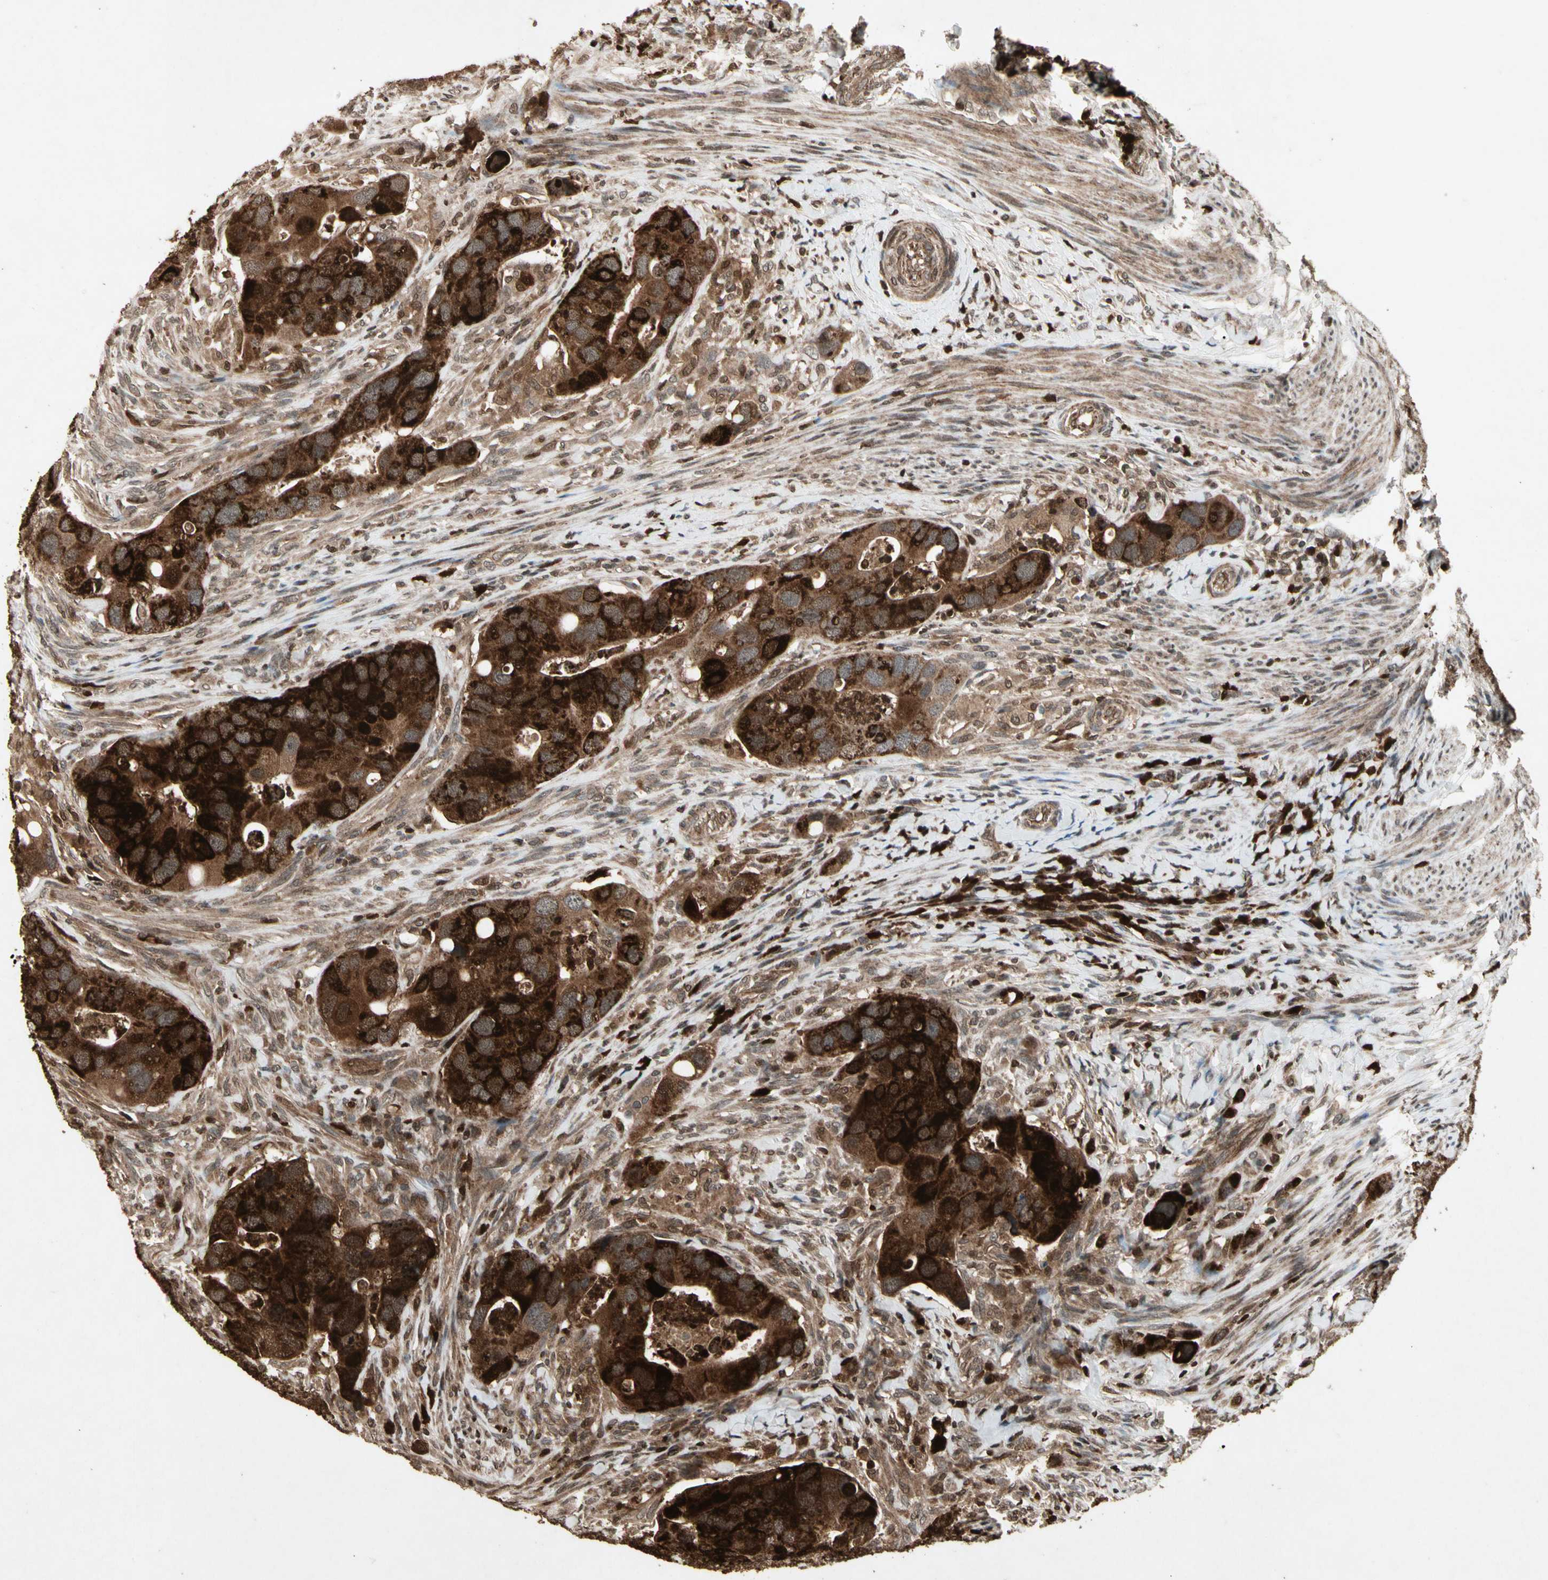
{"staining": {"intensity": "strong", "quantity": ">75%", "location": "cytoplasmic/membranous"}, "tissue": "colorectal cancer", "cell_type": "Tumor cells", "image_type": "cancer", "snomed": [{"axis": "morphology", "description": "Adenocarcinoma, NOS"}, {"axis": "topography", "description": "Rectum"}], "caption": "The photomicrograph shows a brown stain indicating the presence of a protein in the cytoplasmic/membranous of tumor cells in colorectal adenocarcinoma.", "gene": "GLRX", "patient": {"sex": "female", "age": 57}}